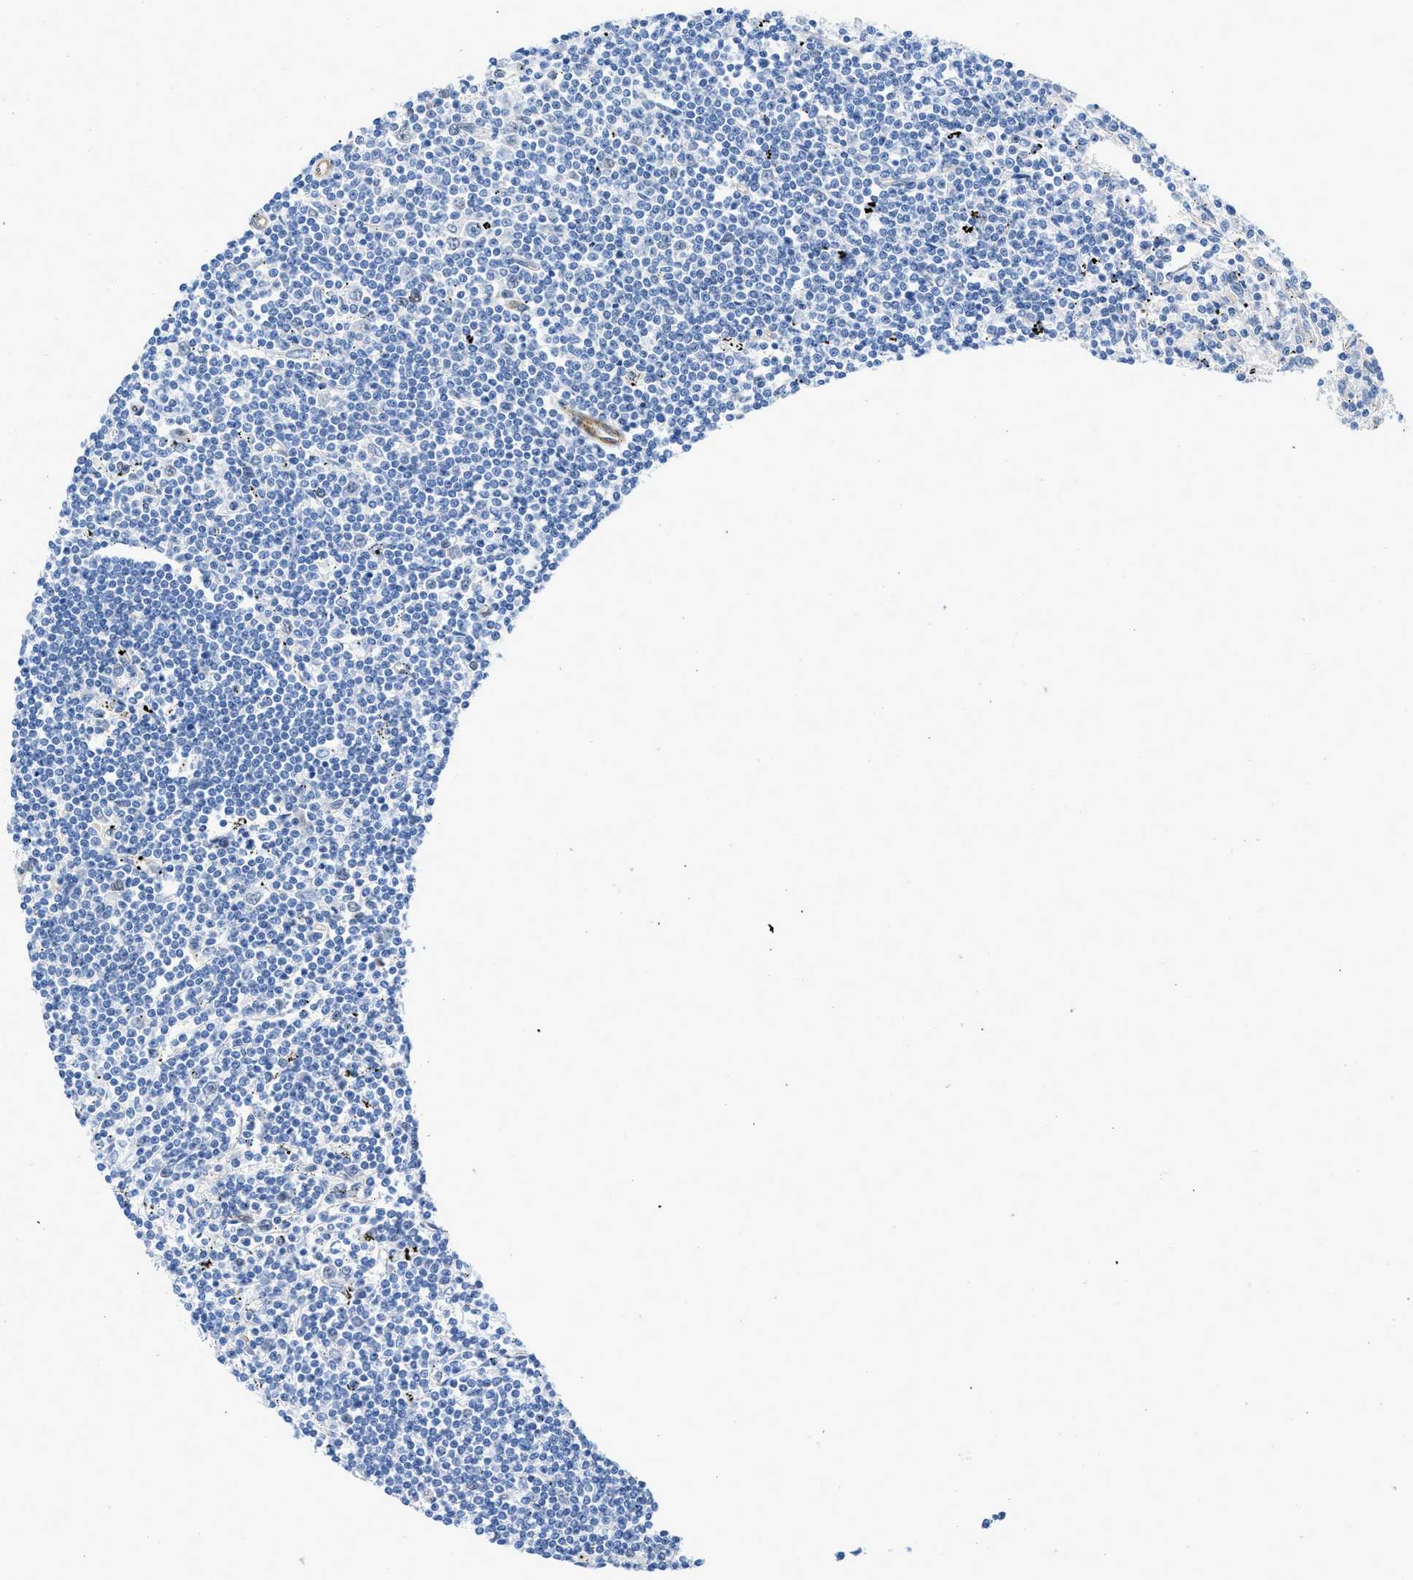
{"staining": {"intensity": "negative", "quantity": "none", "location": "none"}, "tissue": "lymphoma", "cell_type": "Tumor cells", "image_type": "cancer", "snomed": [{"axis": "morphology", "description": "Malignant lymphoma, non-Hodgkin's type, Low grade"}, {"axis": "topography", "description": "Spleen"}], "caption": "The image displays no staining of tumor cells in low-grade malignant lymphoma, non-Hodgkin's type. Brightfield microscopy of immunohistochemistry stained with DAB (3,3'-diaminobenzidine) (brown) and hematoxylin (blue), captured at high magnification.", "gene": "PDLIM5", "patient": {"sex": "male", "age": 76}}